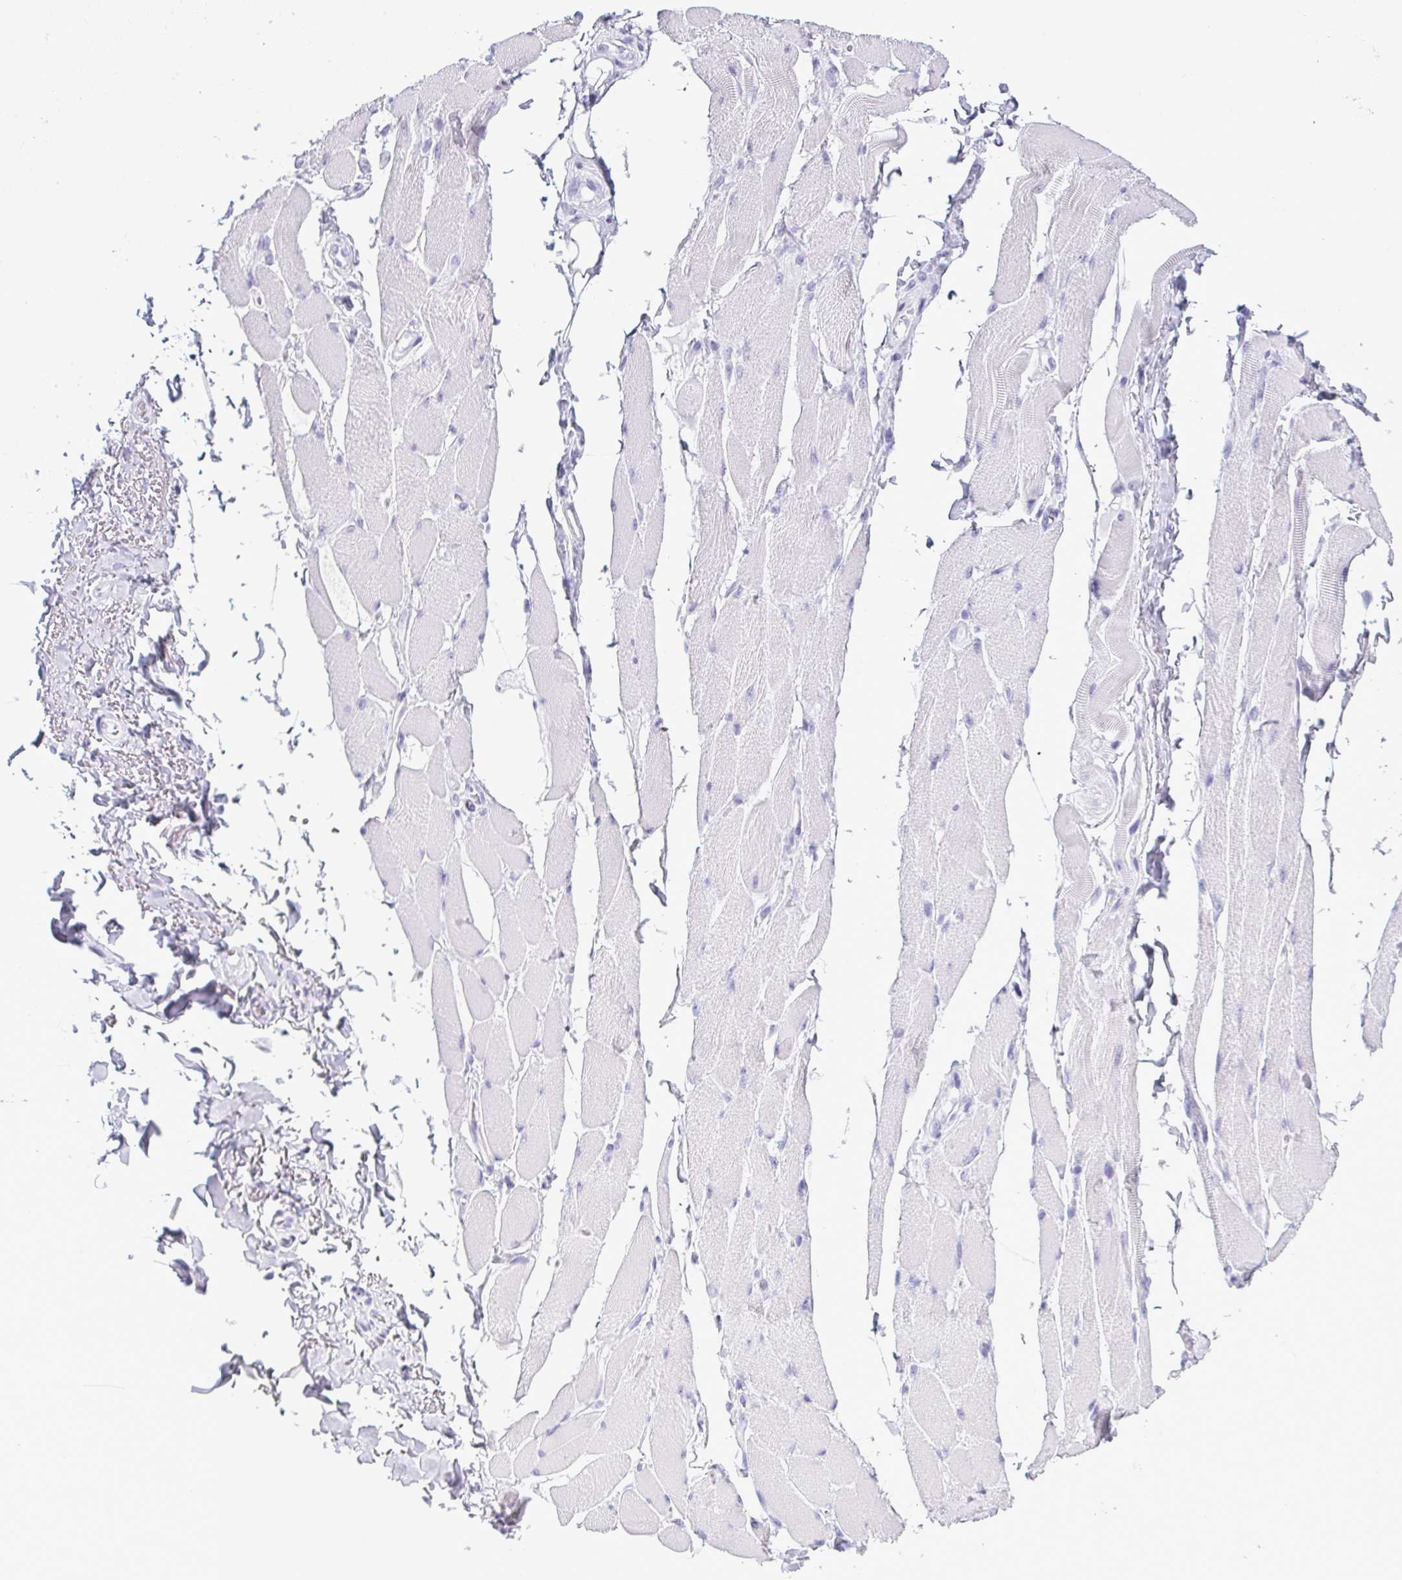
{"staining": {"intensity": "negative", "quantity": "none", "location": "none"}, "tissue": "skeletal muscle", "cell_type": "Myocytes", "image_type": "normal", "snomed": [{"axis": "morphology", "description": "Normal tissue, NOS"}, {"axis": "topography", "description": "Skeletal muscle"}, {"axis": "topography", "description": "Anal"}, {"axis": "topography", "description": "Peripheral nerve tissue"}], "caption": "DAB immunohistochemical staining of normal skeletal muscle reveals no significant positivity in myocytes.", "gene": "CDA", "patient": {"sex": "male", "age": 53}}